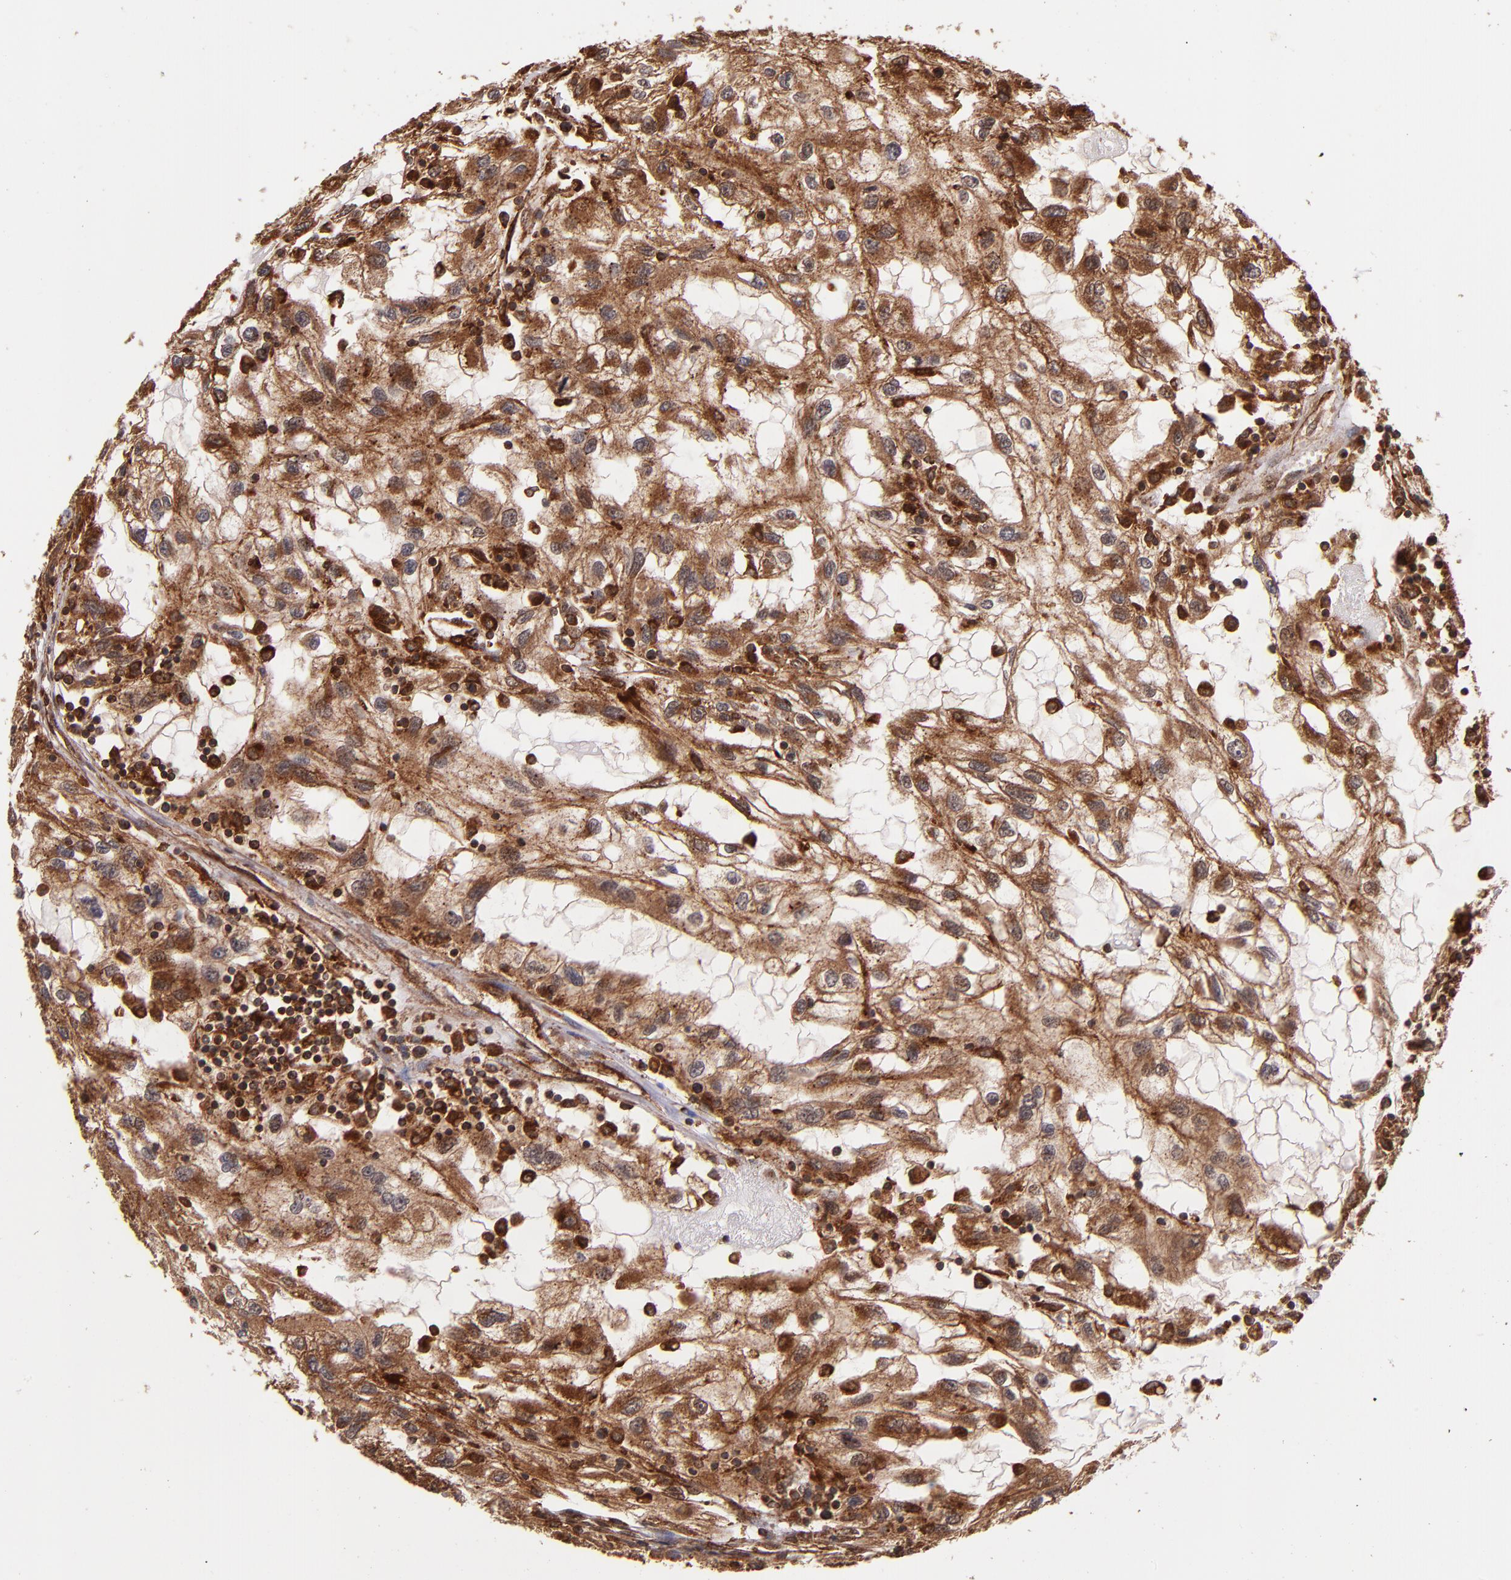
{"staining": {"intensity": "strong", "quantity": ">75%", "location": "cytoplasmic/membranous"}, "tissue": "renal cancer", "cell_type": "Tumor cells", "image_type": "cancer", "snomed": [{"axis": "morphology", "description": "Normal tissue, NOS"}, {"axis": "morphology", "description": "Adenocarcinoma, NOS"}, {"axis": "topography", "description": "Kidney"}], "caption": "An image of adenocarcinoma (renal) stained for a protein exhibits strong cytoplasmic/membranous brown staining in tumor cells.", "gene": "STX8", "patient": {"sex": "male", "age": 71}}